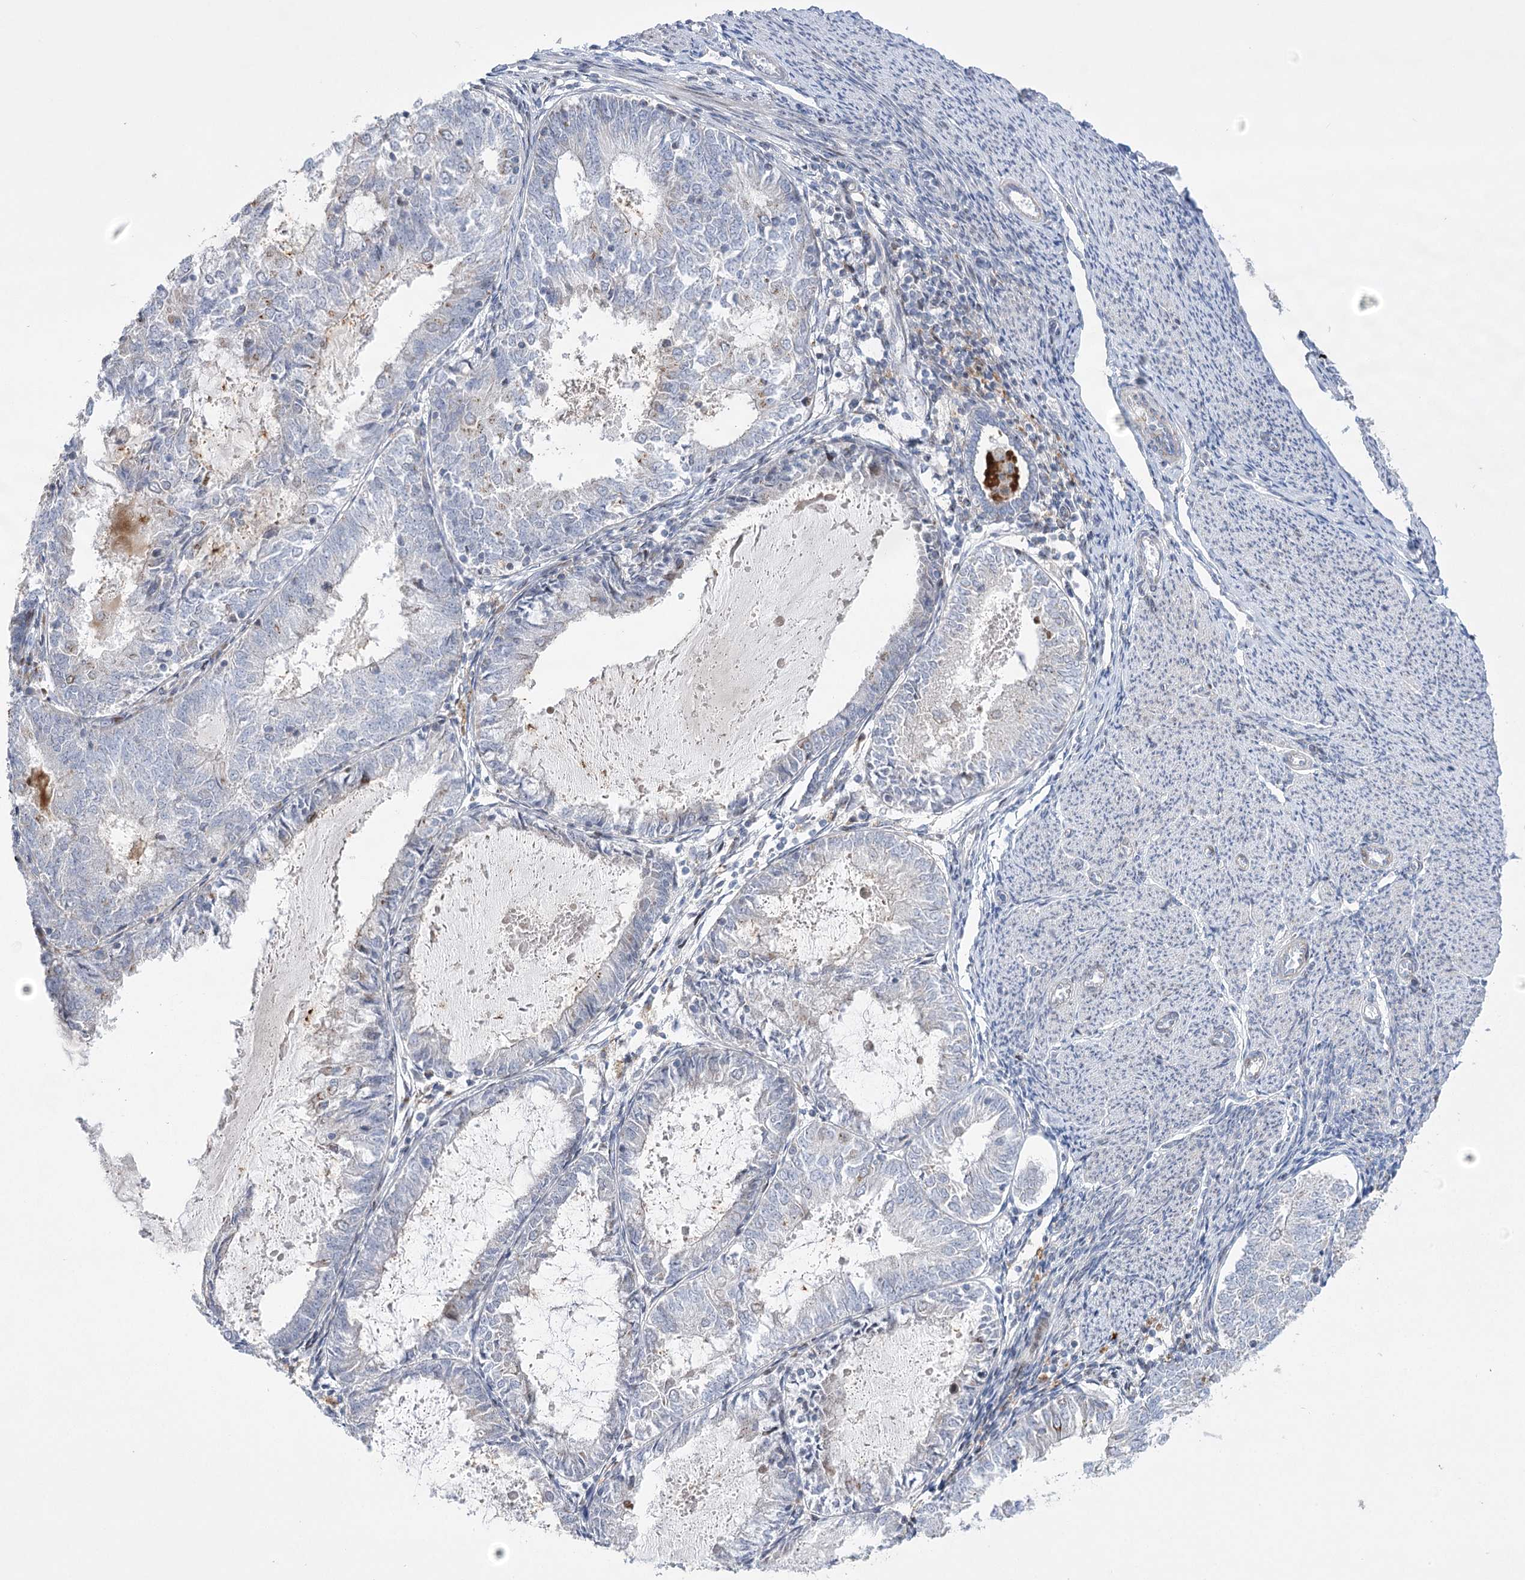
{"staining": {"intensity": "negative", "quantity": "none", "location": "none"}, "tissue": "endometrial cancer", "cell_type": "Tumor cells", "image_type": "cancer", "snomed": [{"axis": "morphology", "description": "Adenocarcinoma, NOS"}, {"axis": "topography", "description": "Endometrium"}], "caption": "High power microscopy image of an immunohistochemistry image of endometrial cancer, revealing no significant positivity in tumor cells.", "gene": "NME7", "patient": {"sex": "female", "age": 57}}